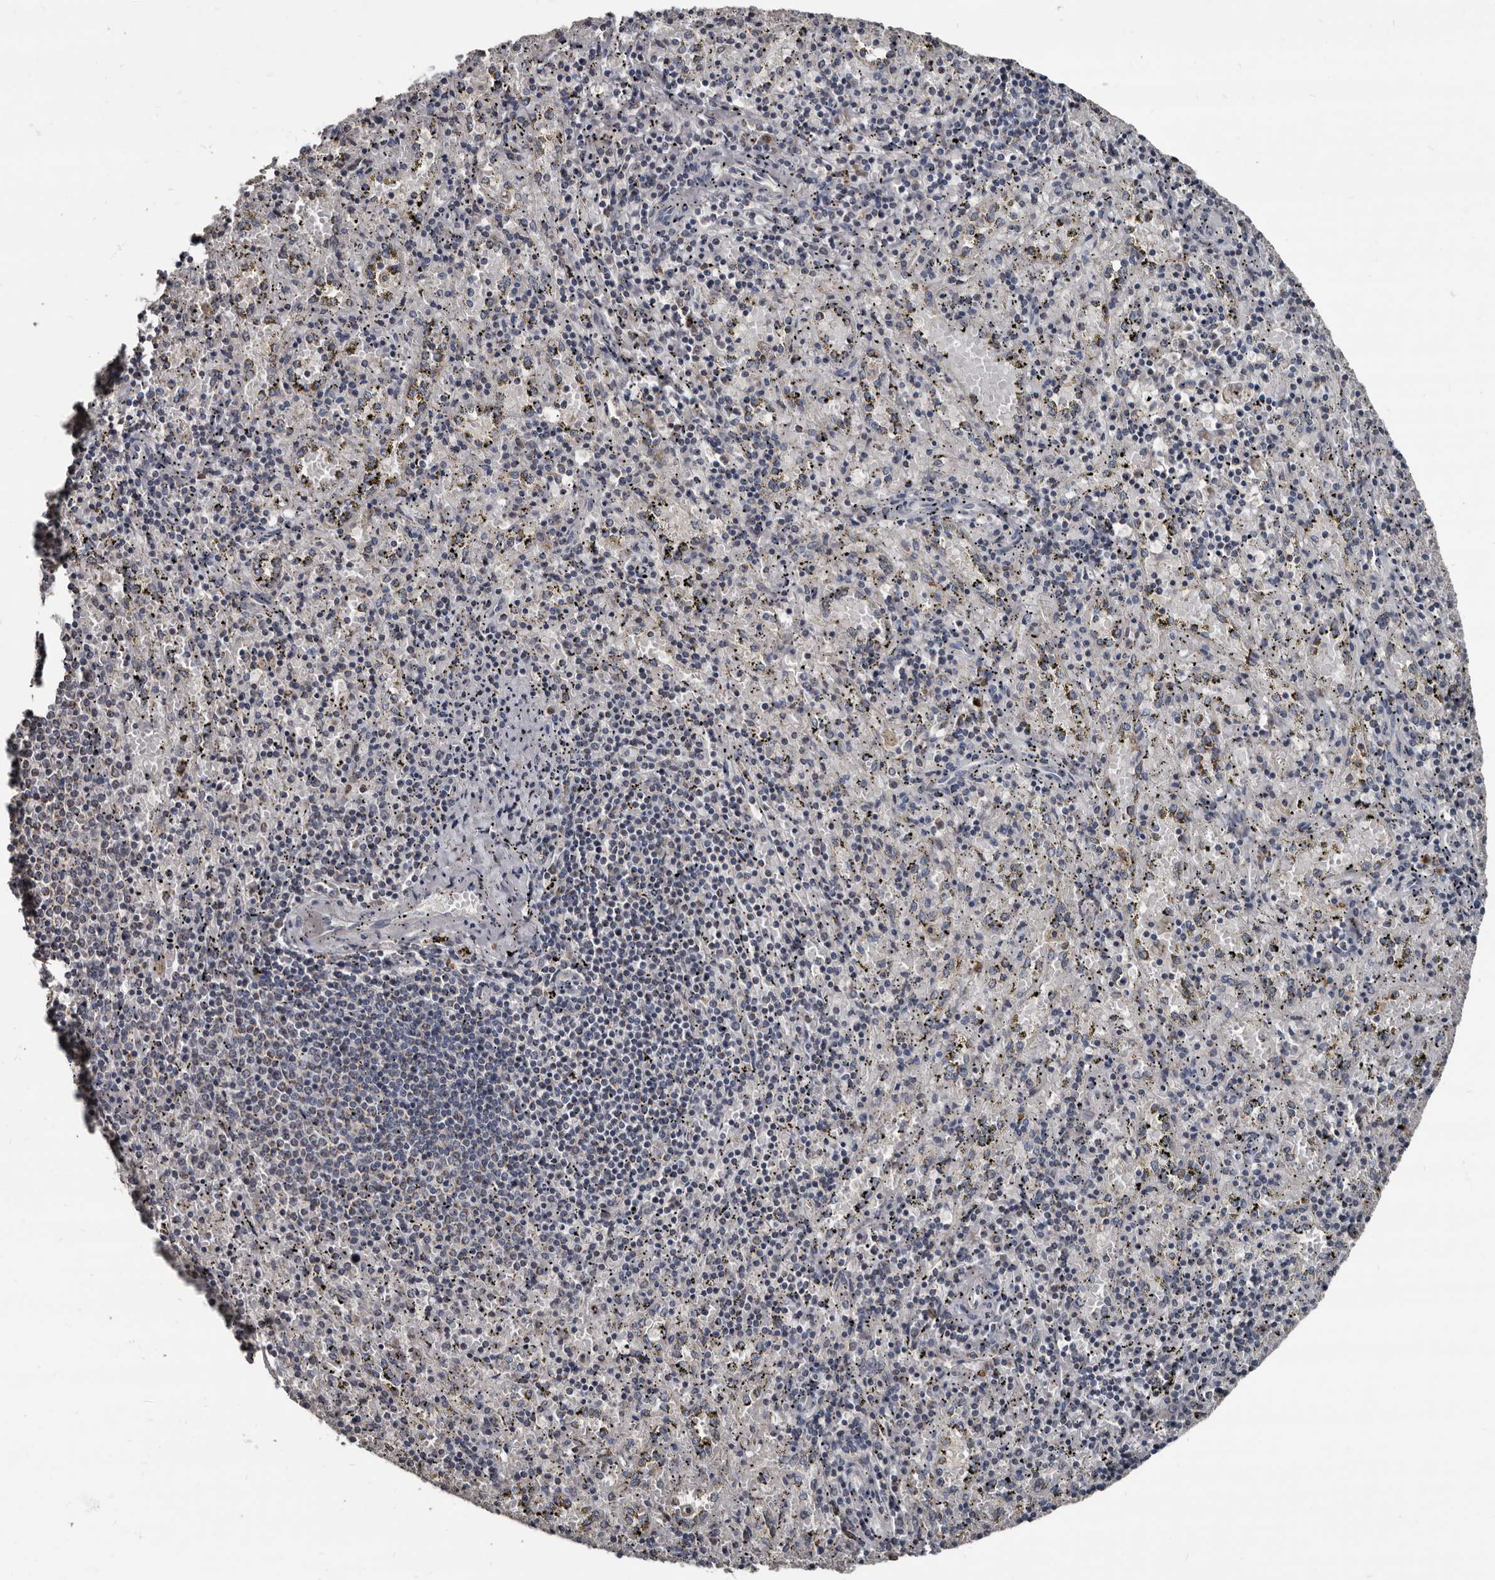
{"staining": {"intensity": "moderate", "quantity": "<25%", "location": "cytoplasmic/membranous"}, "tissue": "spleen", "cell_type": "Cells in red pulp", "image_type": "normal", "snomed": [{"axis": "morphology", "description": "Normal tissue, NOS"}, {"axis": "topography", "description": "Spleen"}], "caption": "Spleen stained with a brown dye displays moderate cytoplasmic/membranous positive positivity in approximately <25% of cells in red pulp.", "gene": "GREB1", "patient": {"sex": "male", "age": 11}}